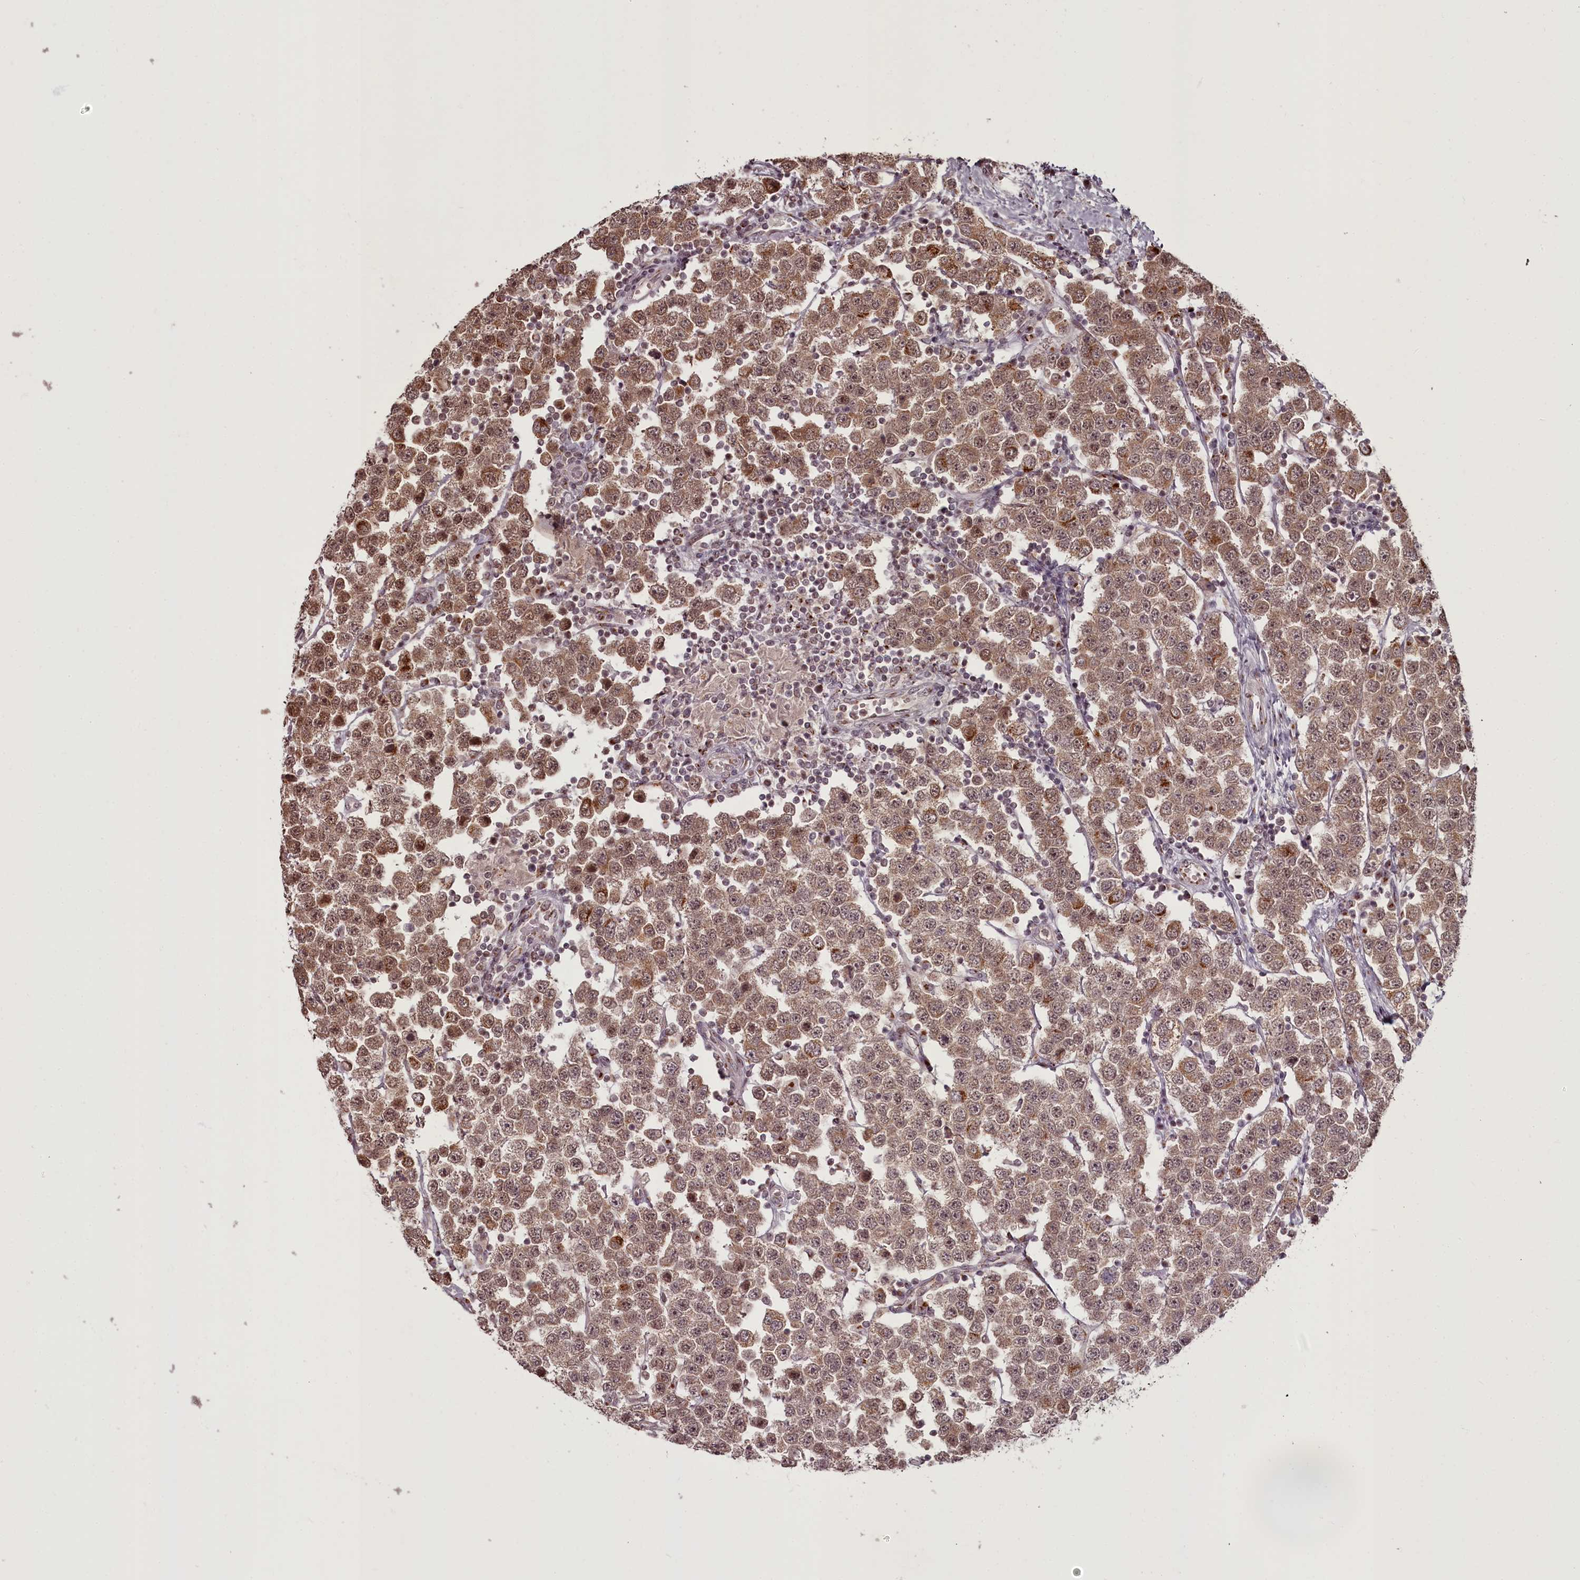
{"staining": {"intensity": "moderate", "quantity": ">75%", "location": "cytoplasmic/membranous,nuclear"}, "tissue": "testis cancer", "cell_type": "Tumor cells", "image_type": "cancer", "snomed": [{"axis": "morphology", "description": "Seminoma, NOS"}, {"axis": "topography", "description": "Testis"}], "caption": "Protein analysis of testis seminoma tissue exhibits moderate cytoplasmic/membranous and nuclear positivity in about >75% of tumor cells.", "gene": "CEP83", "patient": {"sex": "male", "age": 28}}